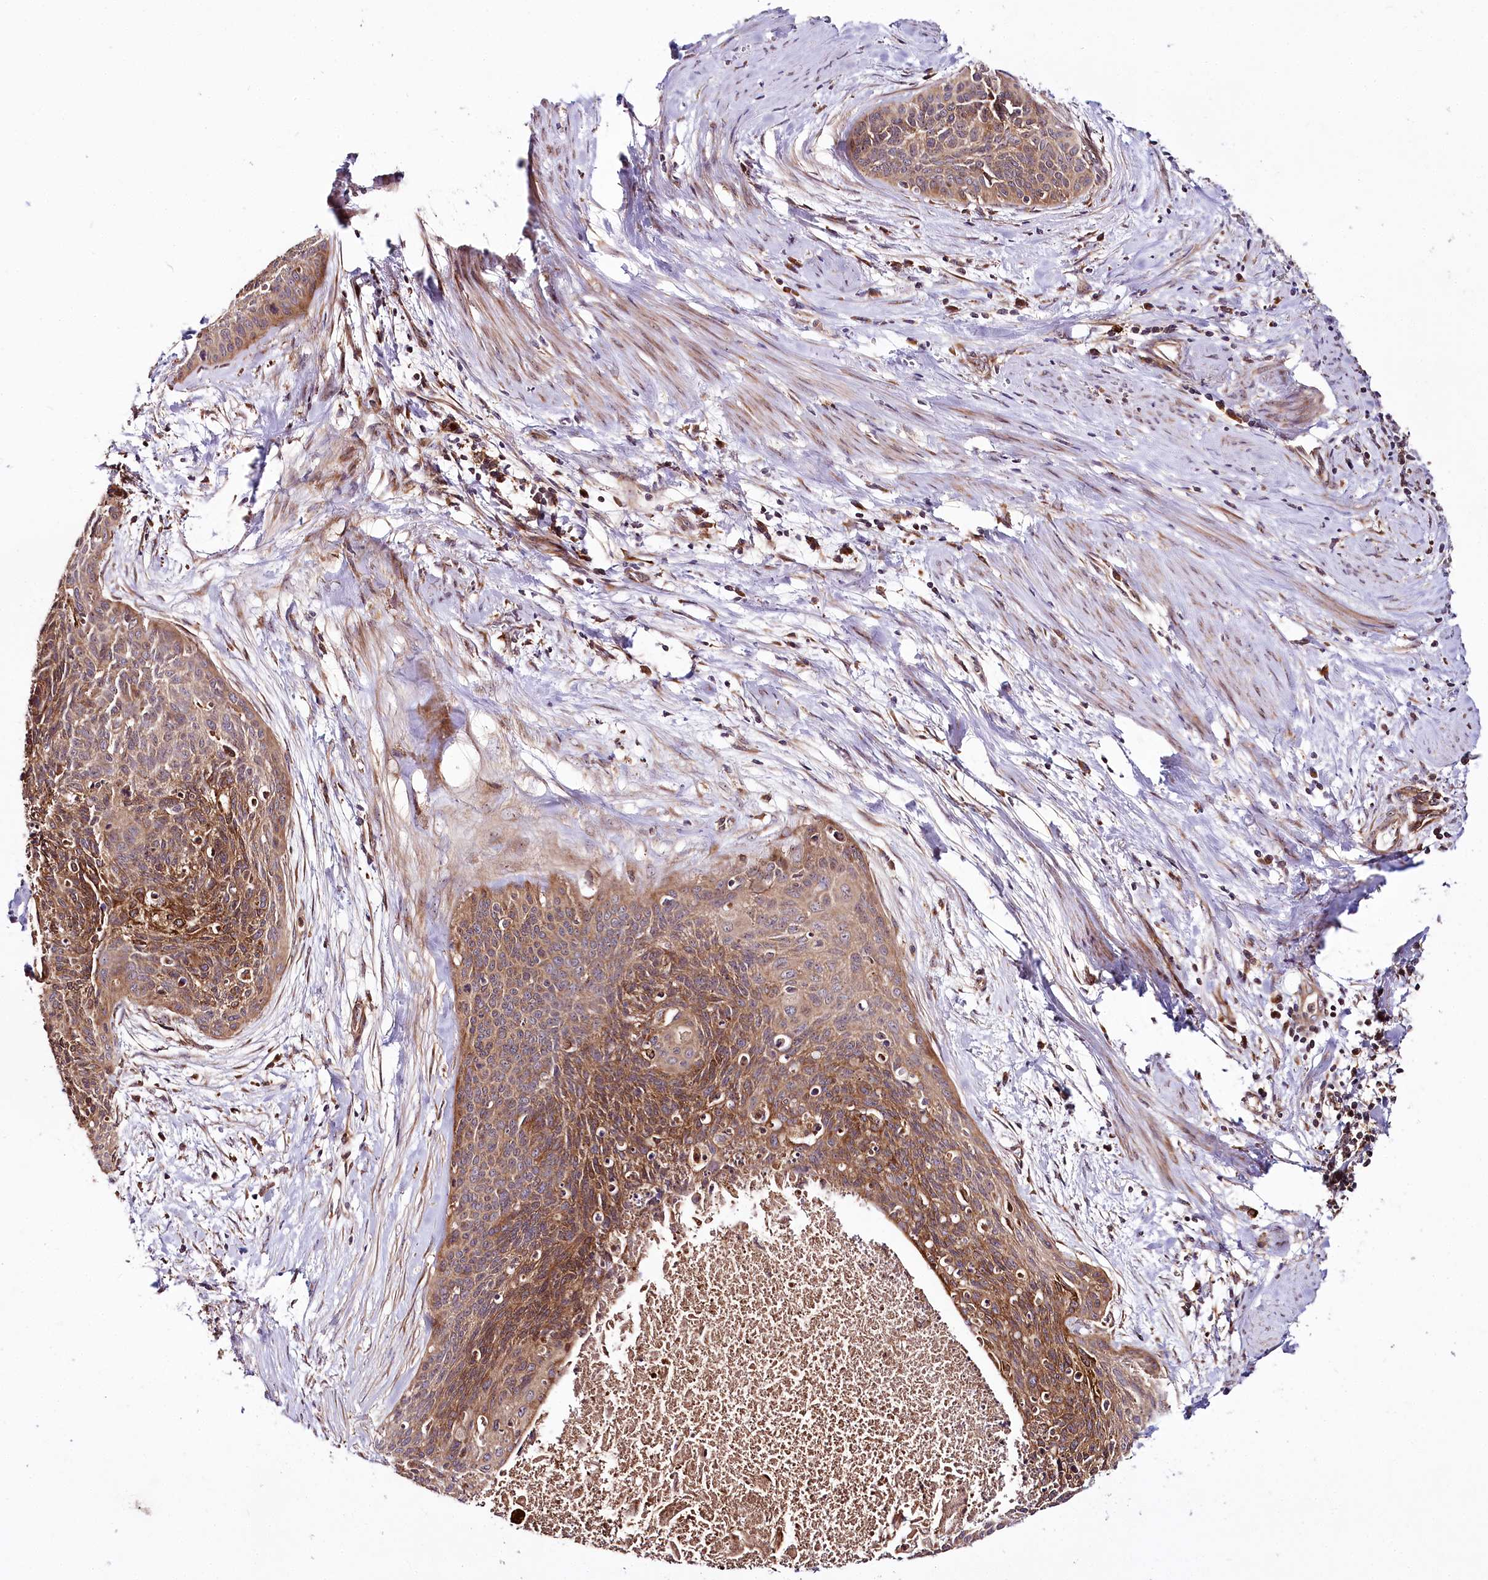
{"staining": {"intensity": "moderate", "quantity": ">75%", "location": "cytoplasmic/membranous"}, "tissue": "cervical cancer", "cell_type": "Tumor cells", "image_type": "cancer", "snomed": [{"axis": "morphology", "description": "Squamous cell carcinoma, NOS"}, {"axis": "topography", "description": "Cervix"}], "caption": "This histopathology image displays IHC staining of human cervical squamous cell carcinoma, with medium moderate cytoplasmic/membranous expression in about >75% of tumor cells.", "gene": "RAB7A", "patient": {"sex": "female", "age": 55}}